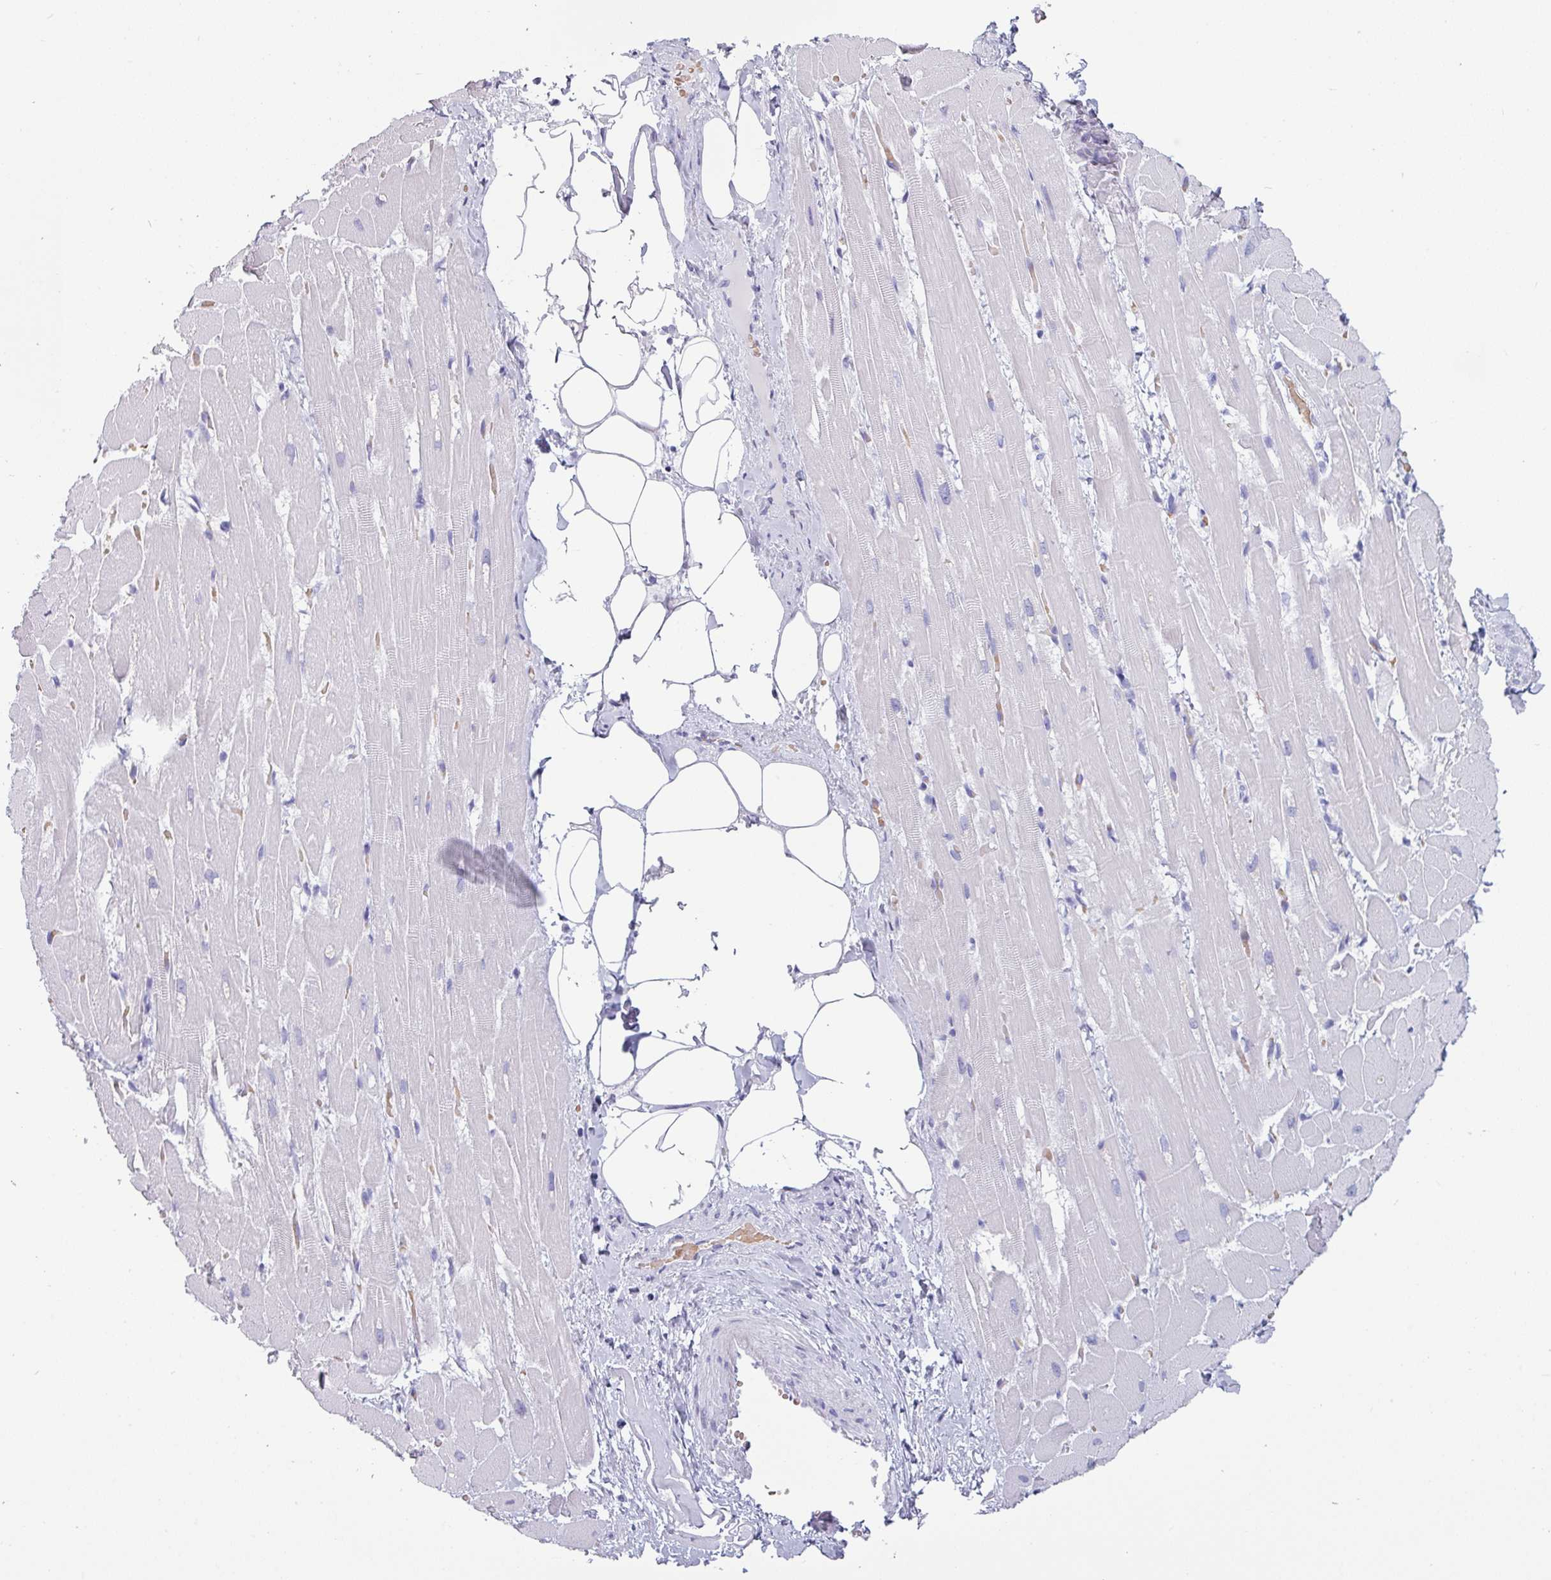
{"staining": {"intensity": "negative", "quantity": "none", "location": "none"}, "tissue": "heart muscle", "cell_type": "Cardiomyocytes", "image_type": "normal", "snomed": [{"axis": "morphology", "description": "Normal tissue, NOS"}, {"axis": "topography", "description": "Heart"}], "caption": "Histopathology image shows no protein positivity in cardiomyocytes of benign heart muscle.", "gene": "CRYBB2", "patient": {"sex": "male", "age": 37}}